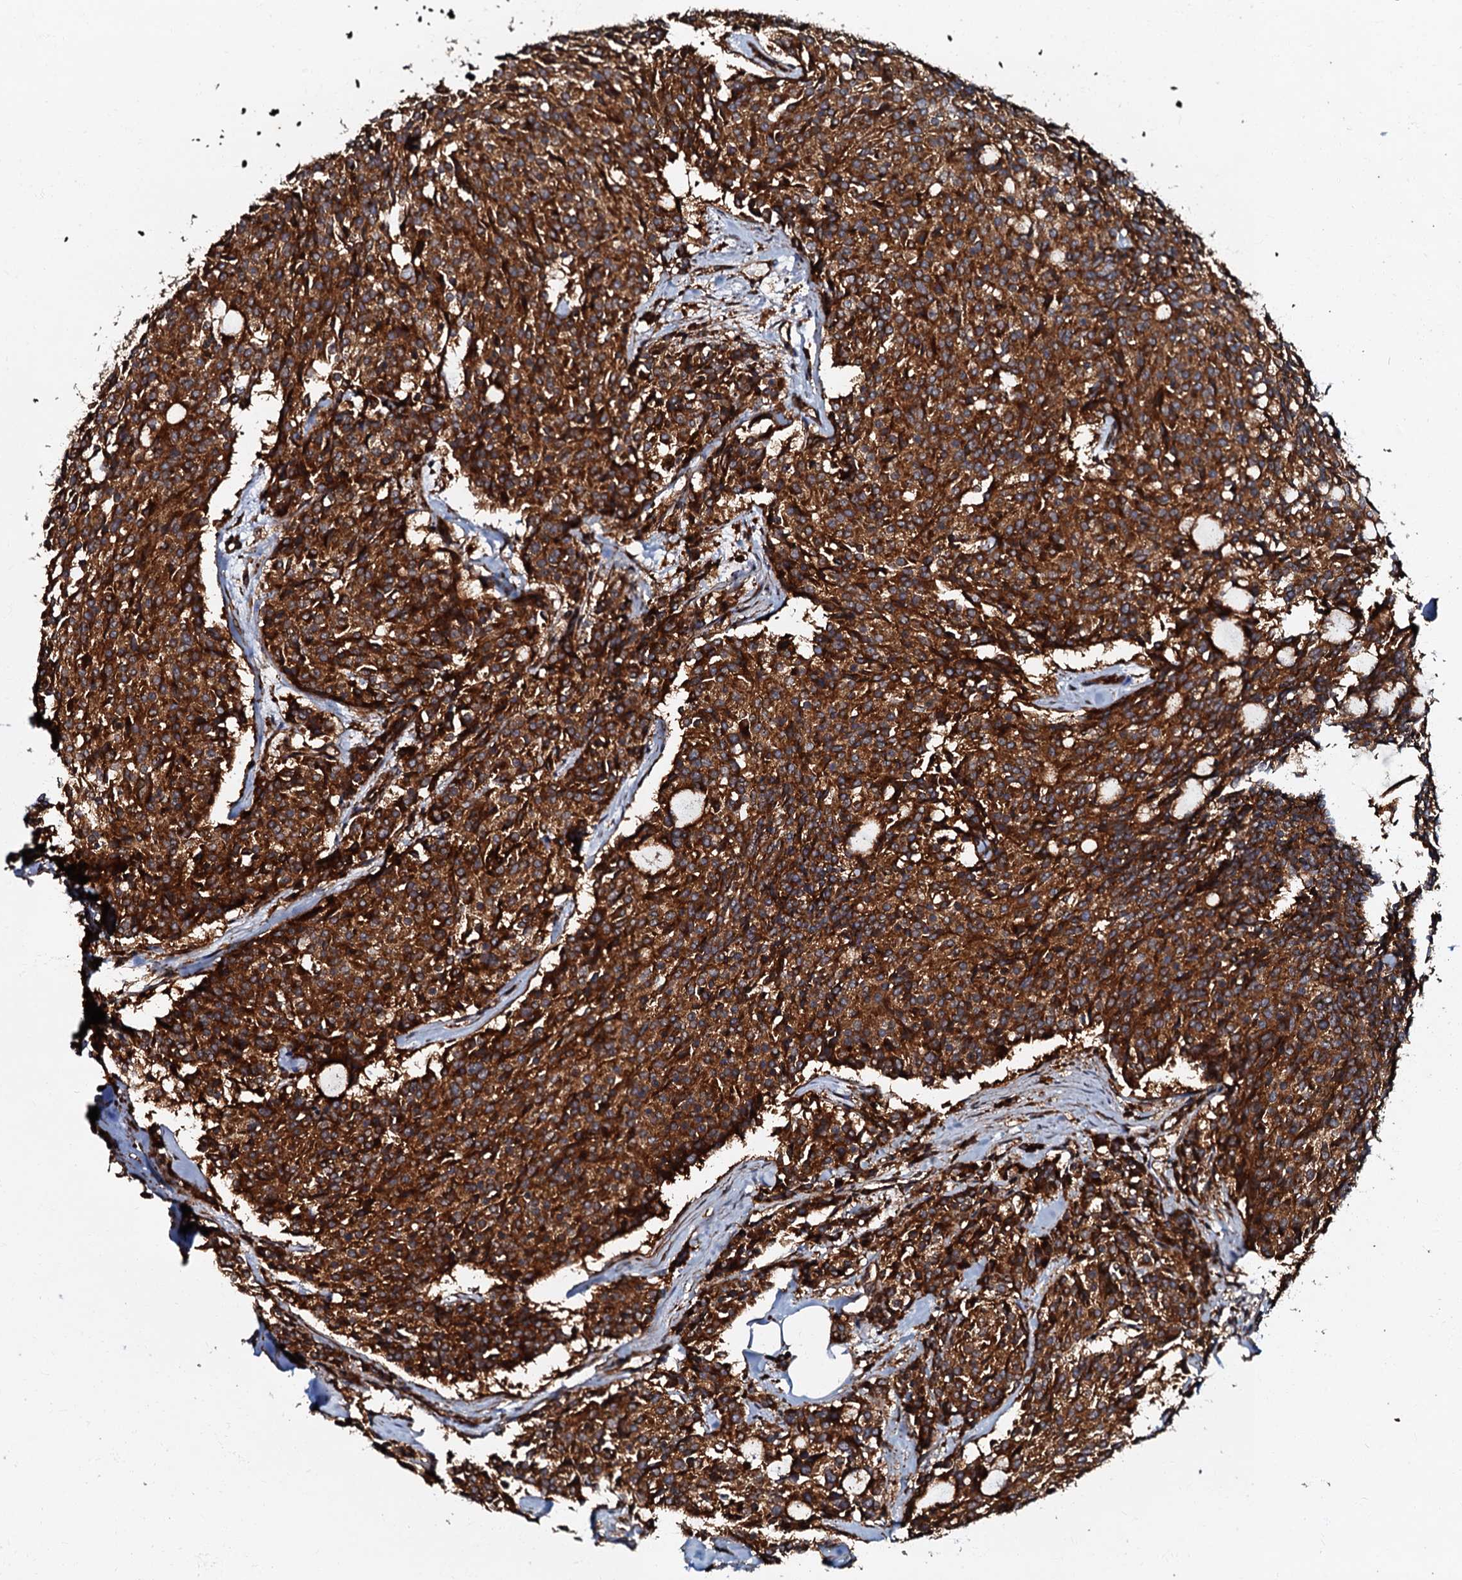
{"staining": {"intensity": "strong", "quantity": ">75%", "location": "cytoplasmic/membranous"}, "tissue": "carcinoid", "cell_type": "Tumor cells", "image_type": "cancer", "snomed": [{"axis": "morphology", "description": "Carcinoid, malignant, NOS"}, {"axis": "topography", "description": "Pancreas"}], "caption": "Protein analysis of carcinoid tissue displays strong cytoplasmic/membranous positivity in approximately >75% of tumor cells.", "gene": "BLOC1S6", "patient": {"sex": "female", "age": 54}}